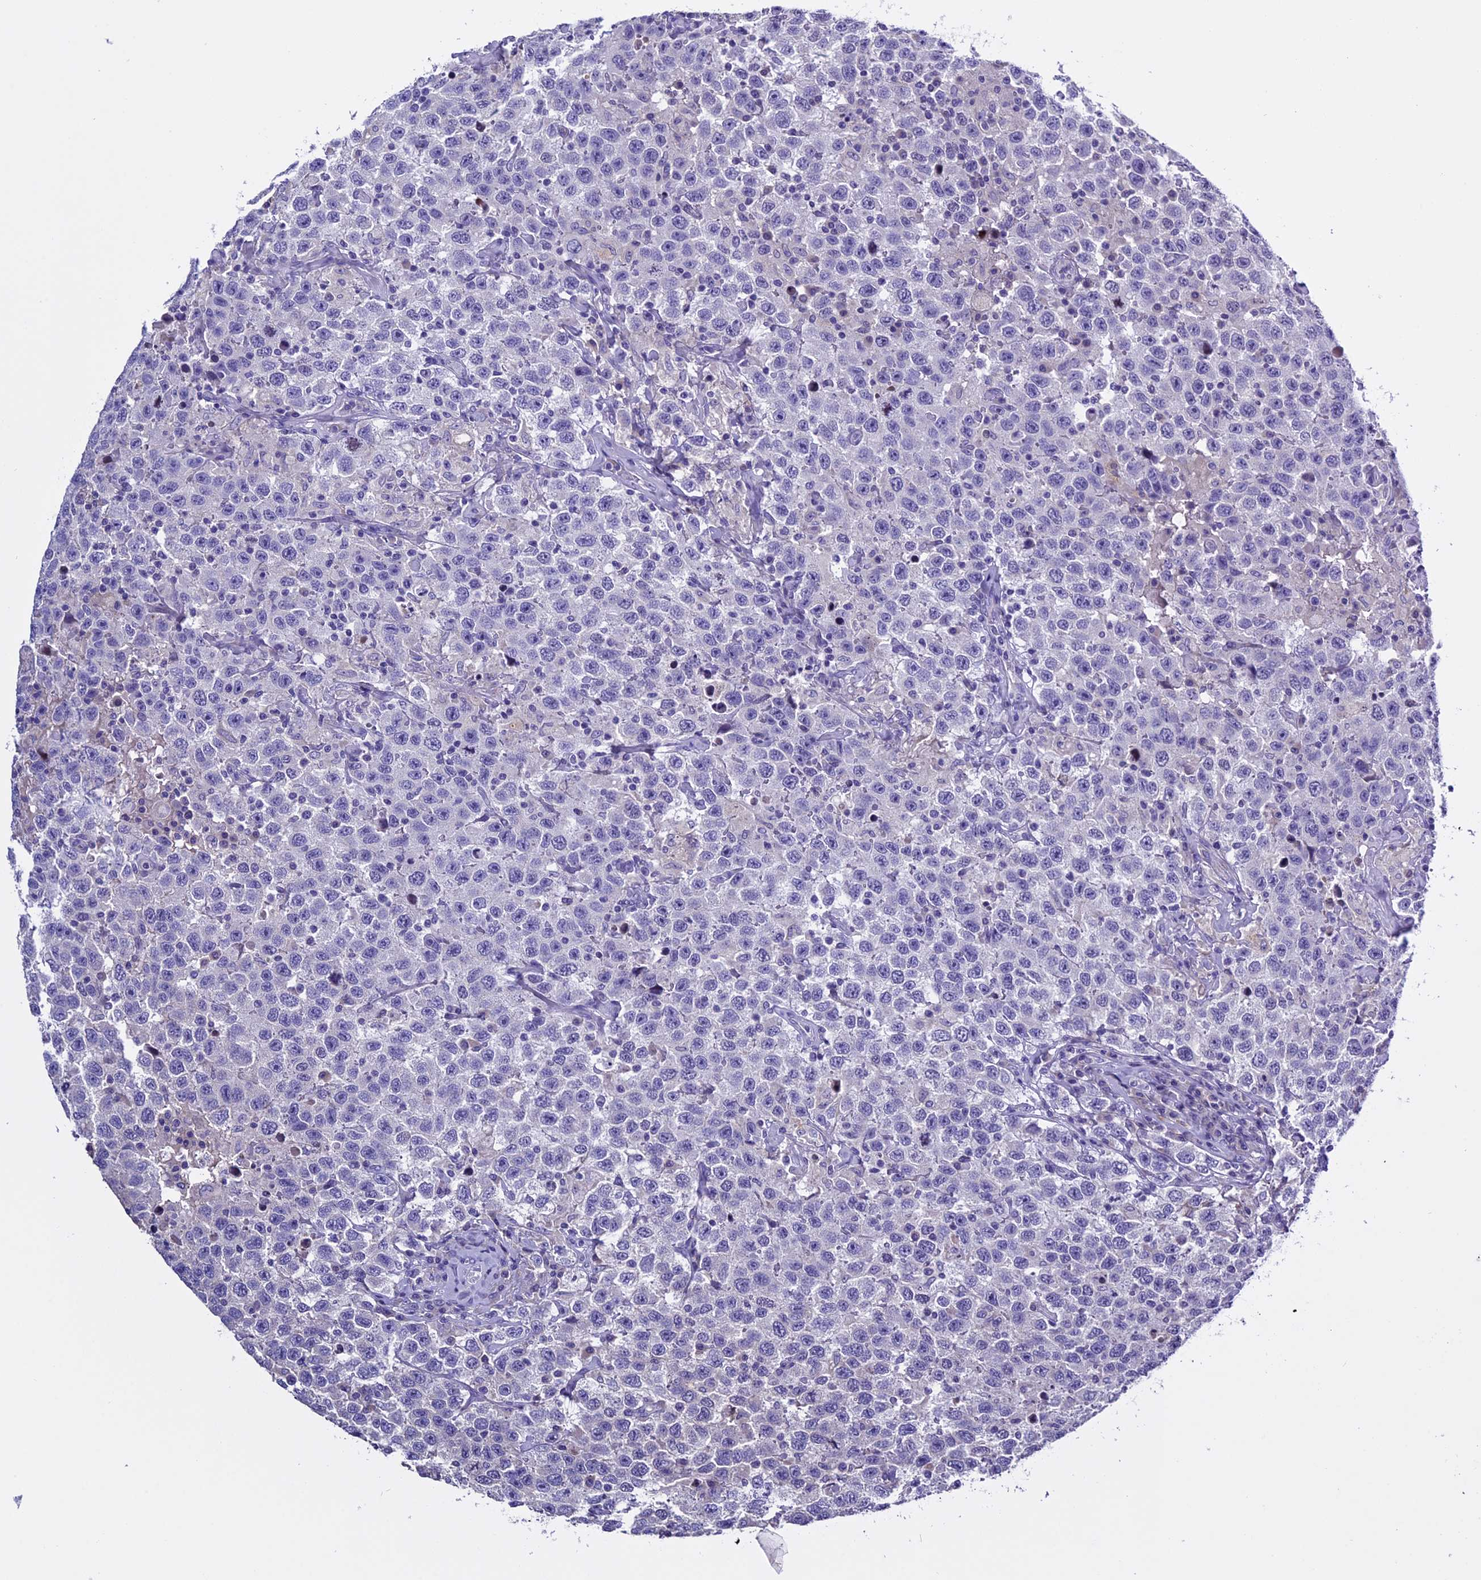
{"staining": {"intensity": "negative", "quantity": "none", "location": "none"}, "tissue": "testis cancer", "cell_type": "Tumor cells", "image_type": "cancer", "snomed": [{"axis": "morphology", "description": "Seminoma, NOS"}, {"axis": "topography", "description": "Testis"}], "caption": "Immunohistochemistry (IHC) photomicrograph of testis cancer stained for a protein (brown), which displays no positivity in tumor cells. (DAB (3,3'-diaminobenzidine) immunohistochemistry (IHC) with hematoxylin counter stain).", "gene": "RTTN", "patient": {"sex": "male", "age": 41}}